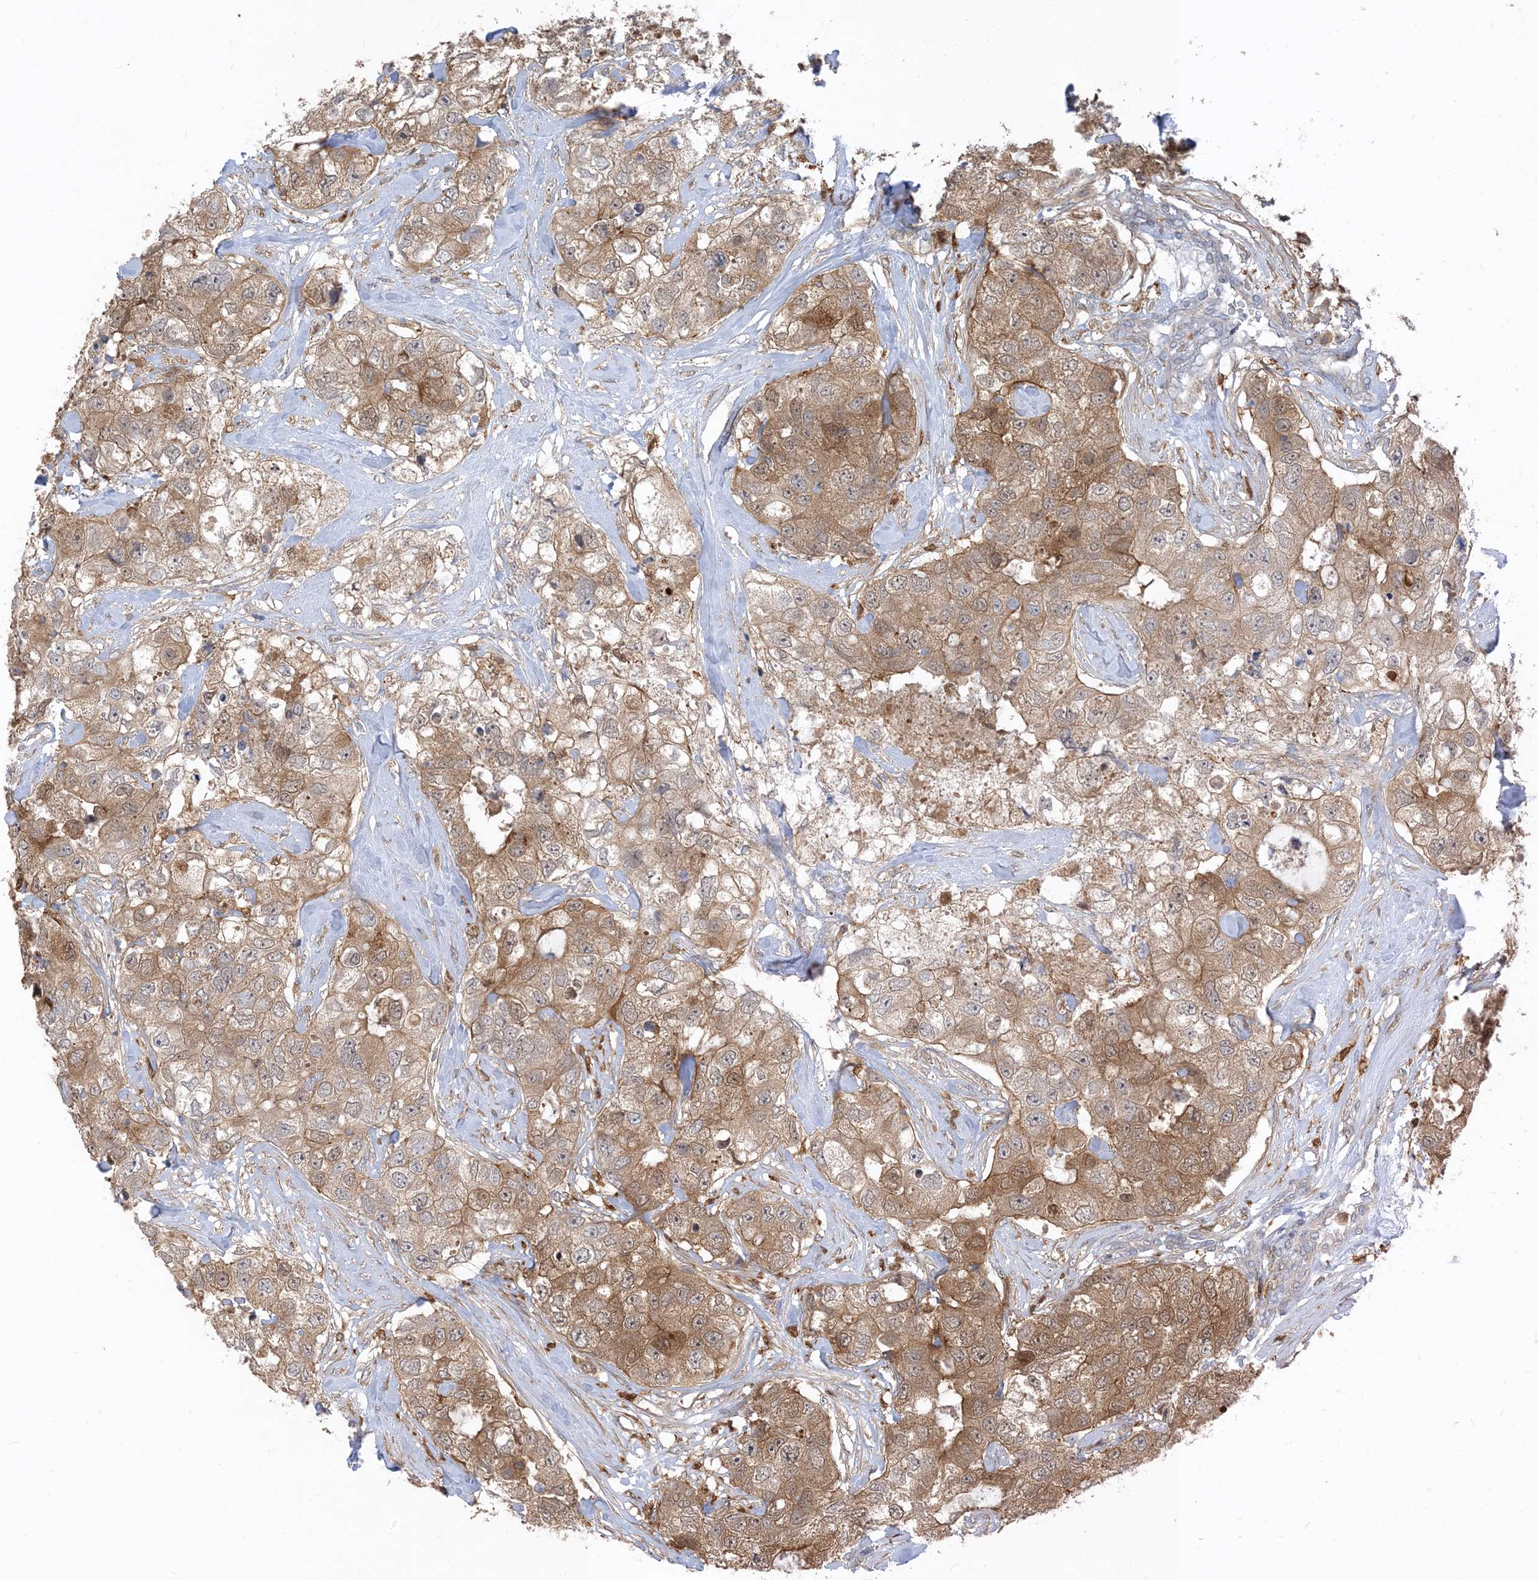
{"staining": {"intensity": "moderate", "quantity": ">75%", "location": "cytoplasmic/membranous,nuclear"}, "tissue": "breast cancer", "cell_type": "Tumor cells", "image_type": "cancer", "snomed": [{"axis": "morphology", "description": "Duct carcinoma"}, {"axis": "topography", "description": "Breast"}], "caption": "A medium amount of moderate cytoplasmic/membranous and nuclear expression is seen in about >75% of tumor cells in invasive ductal carcinoma (breast) tissue. (brown staining indicates protein expression, while blue staining denotes nuclei).", "gene": "NAGK", "patient": {"sex": "female", "age": 62}}